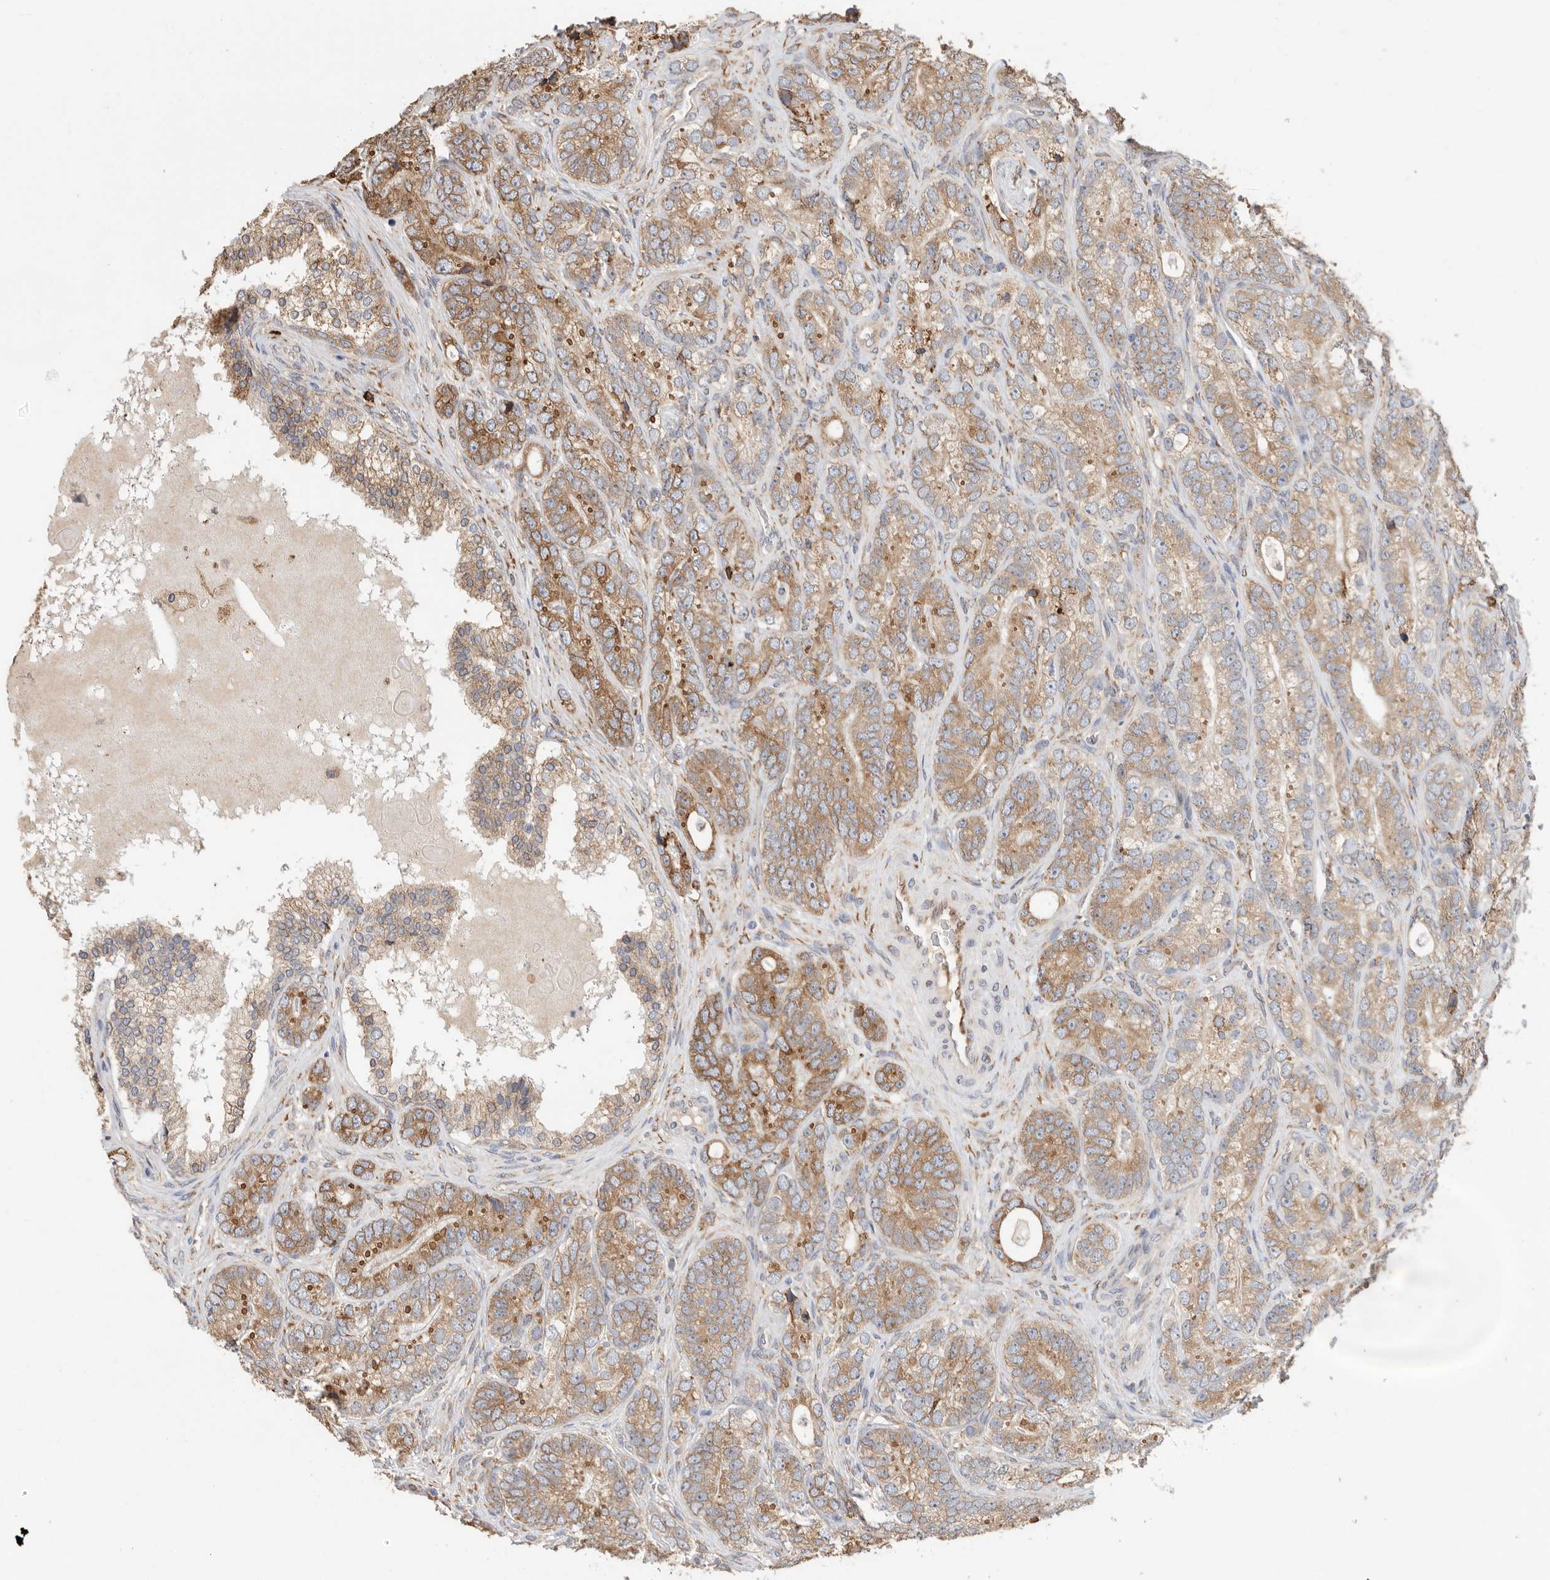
{"staining": {"intensity": "moderate", "quantity": ">75%", "location": "cytoplasmic/membranous"}, "tissue": "prostate cancer", "cell_type": "Tumor cells", "image_type": "cancer", "snomed": [{"axis": "morphology", "description": "Adenocarcinoma, High grade"}, {"axis": "topography", "description": "Prostate"}], "caption": "High-magnification brightfield microscopy of prostate high-grade adenocarcinoma stained with DAB (3,3'-diaminobenzidine) (brown) and counterstained with hematoxylin (blue). tumor cells exhibit moderate cytoplasmic/membranous positivity is seen in about>75% of cells.", "gene": "BLOC1S5", "patient": {"sex": "male", "age": 56}}